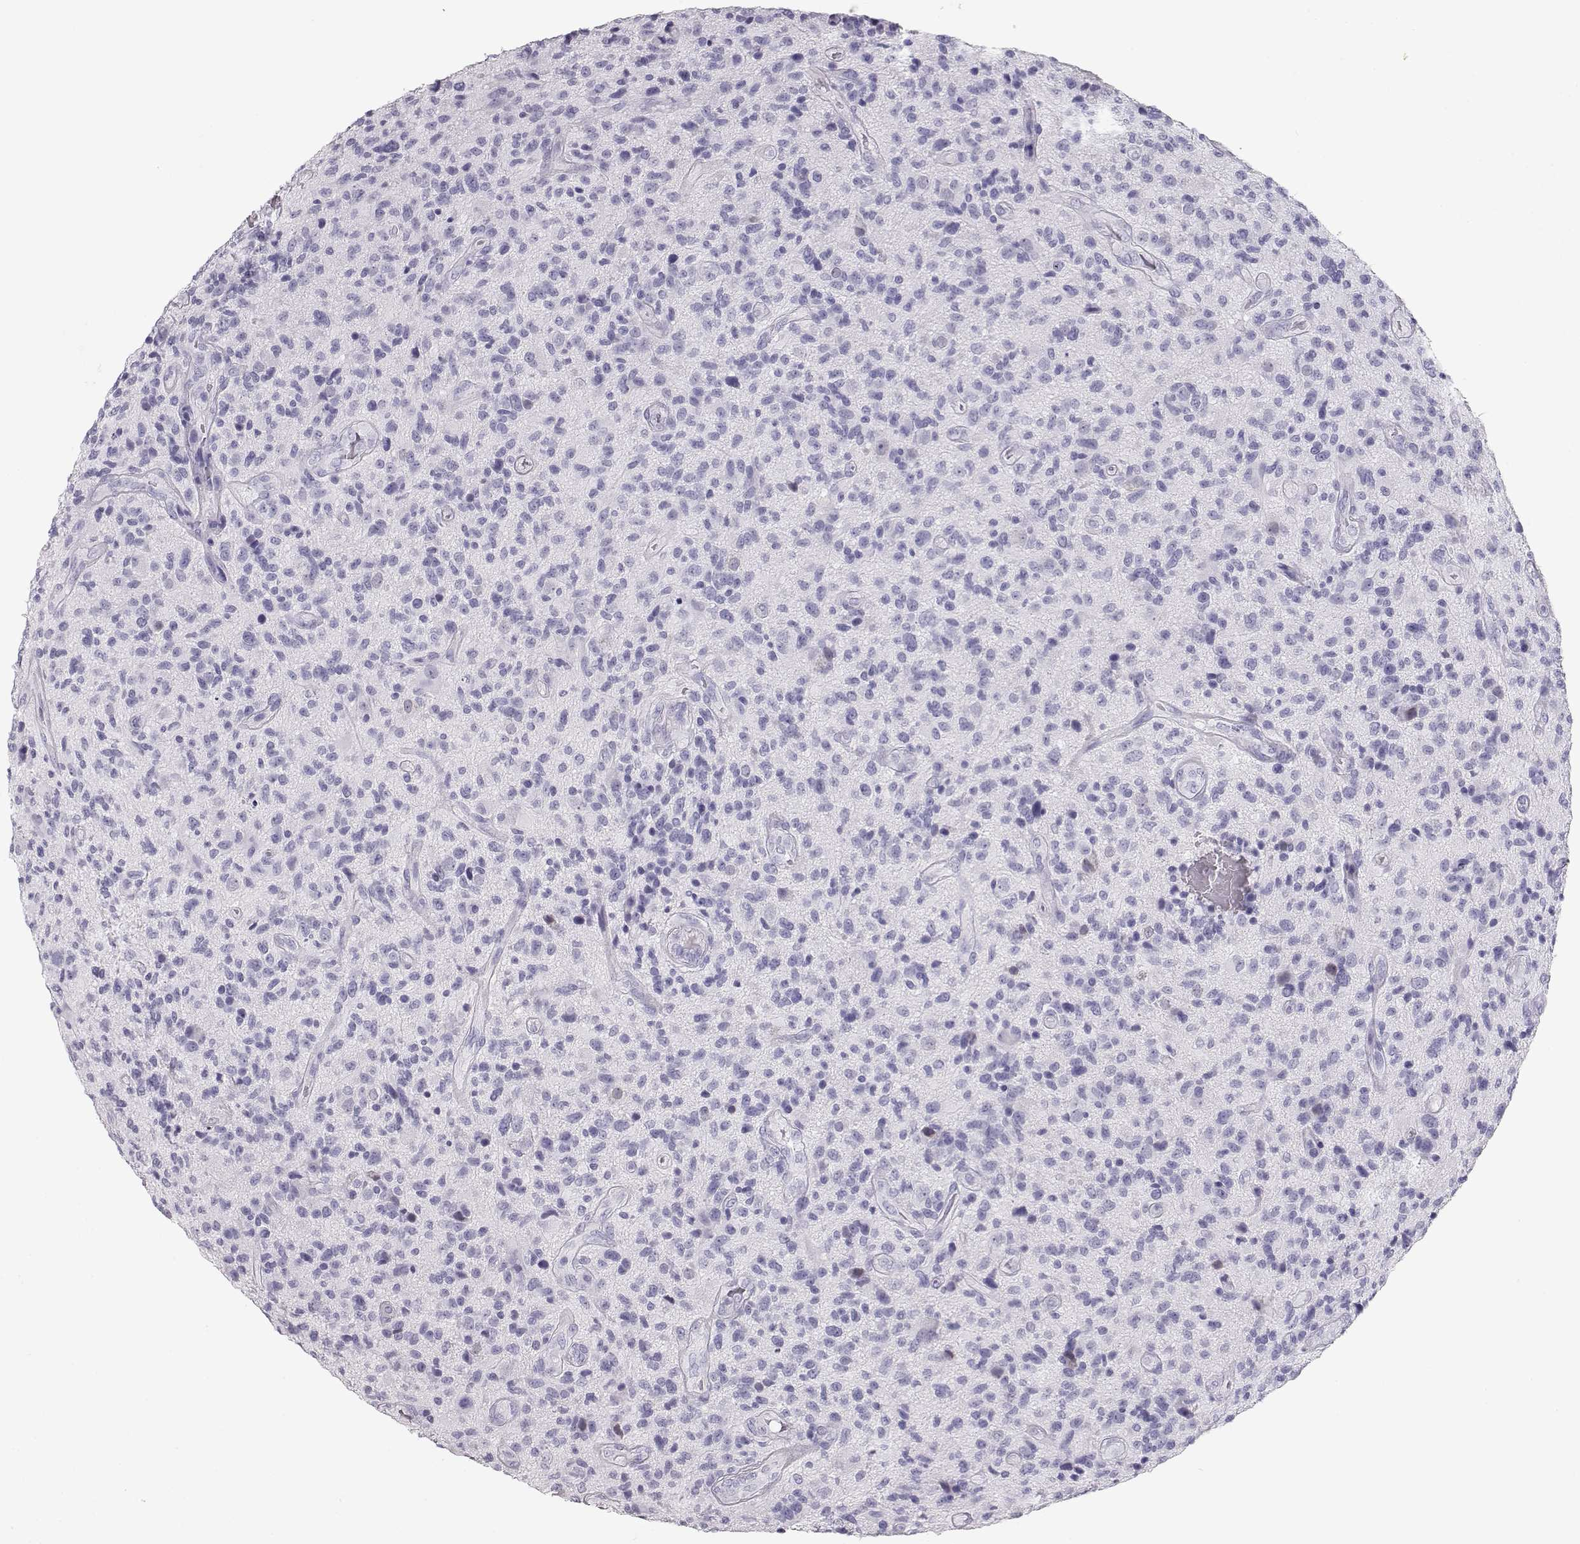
{"staining": {"intensity": "negative", "quantity": "none", "location": "none"}, "tissue": "glioma", "cell_type": "Tumor cells", "image_type": "cancer", "snomed": [{"axis": "morphology", "description": "Glioma, malignant, High grade"}, {"axis": "topography", "description": "Brain"}], "caption": "There is no significant expression in tumor cells of glioma.", "gene": "TKTL1", "patient": {"sex": "male", "age": 47}}